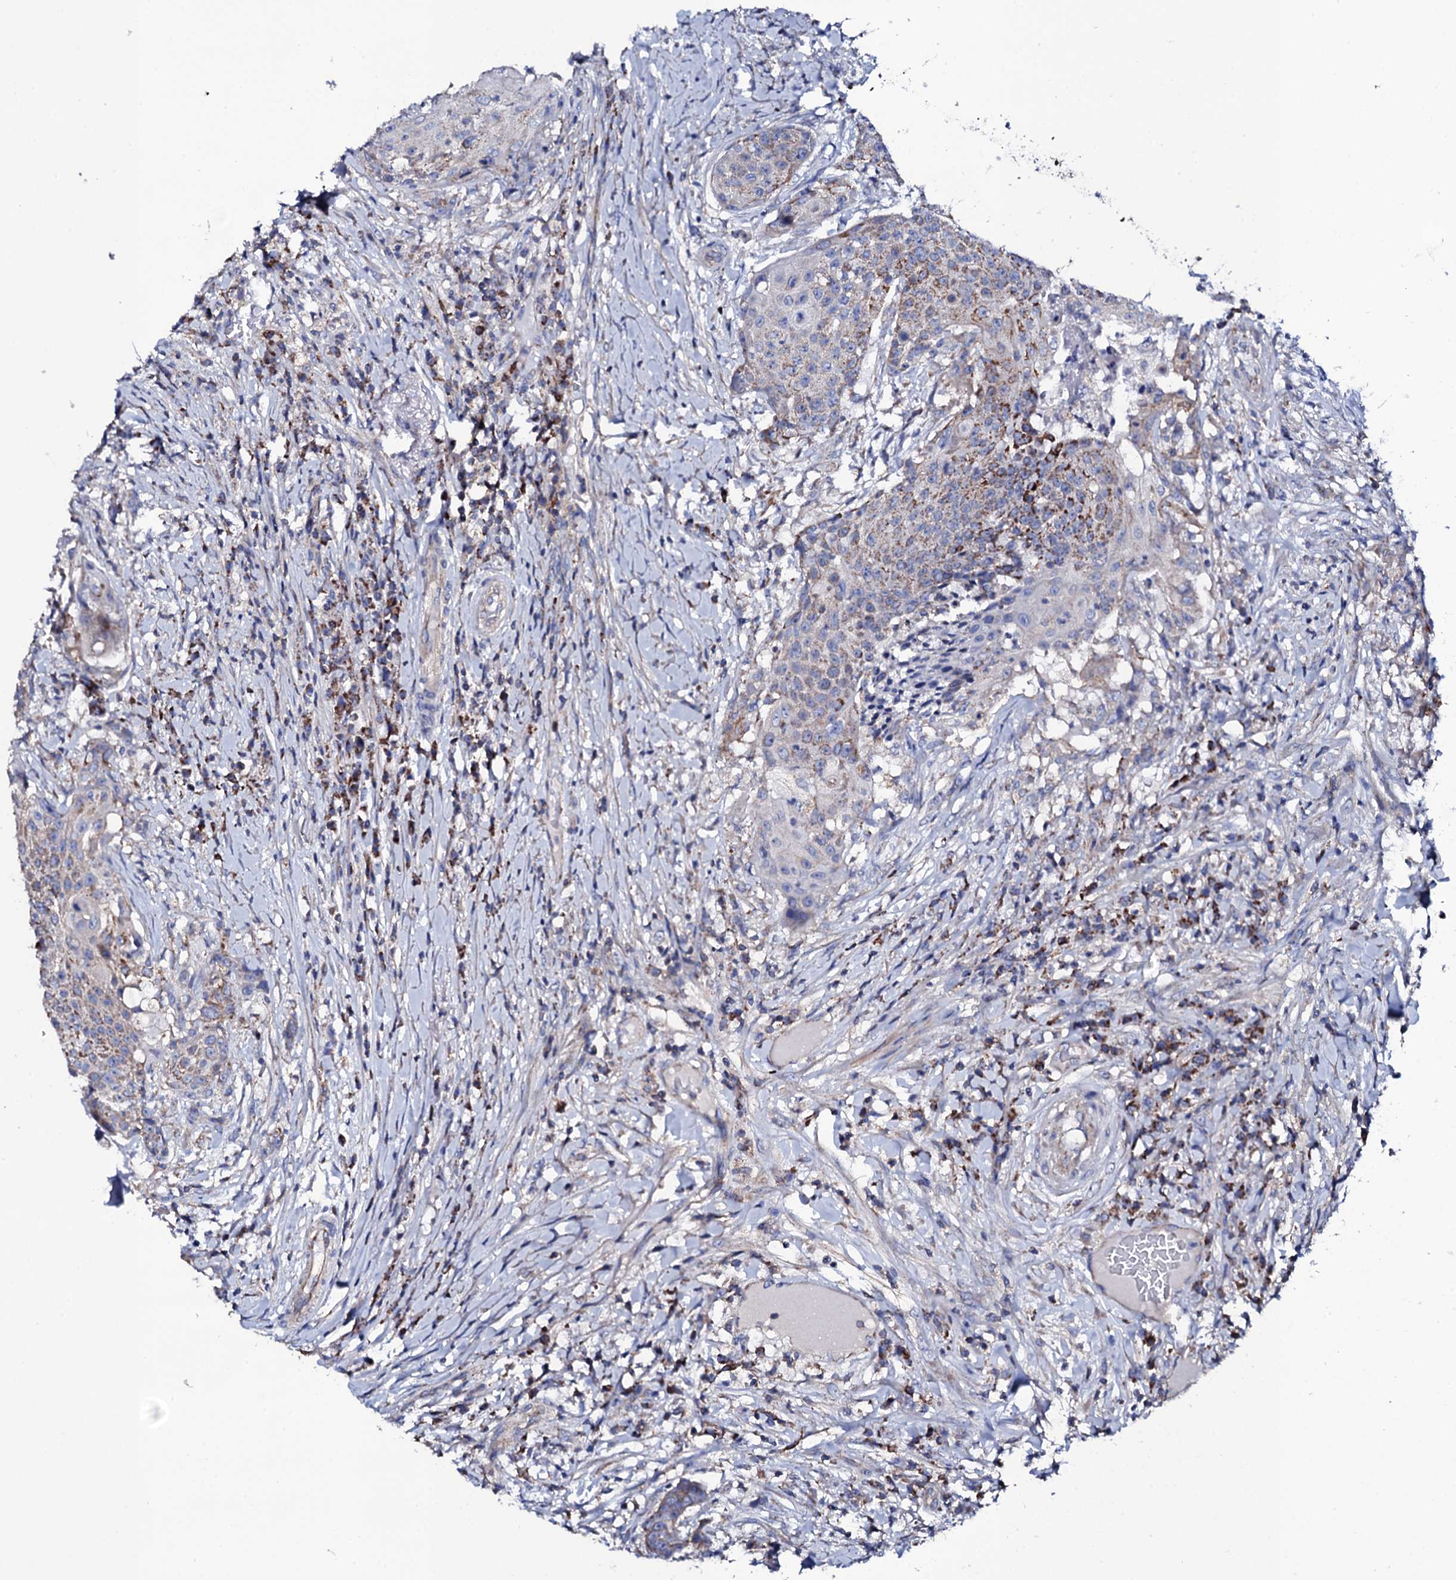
{"staining": {"intensity": "moderate", "quantity": "25%-75%", "location": "cytoplasmic/membranous"}, "tissue": "urothelial cancer", "cell_type": "Tumor cells", "image_type": "cancer", "snomed": [{"axis": "morphology", "description": "Urothelial carcinoma, High grade"}, {"axis": "topography", "description": "Urinary bladder"}], "caption": "Protein positivity by immunohistochemistry reveals moderate cytoplasmic/membranous expression in approximately 25%-75% of tumor cells in urothelial carcinoma (high-grade).", "gene": "TCAF2", "patient": {"sex": "female", "age": 63}}